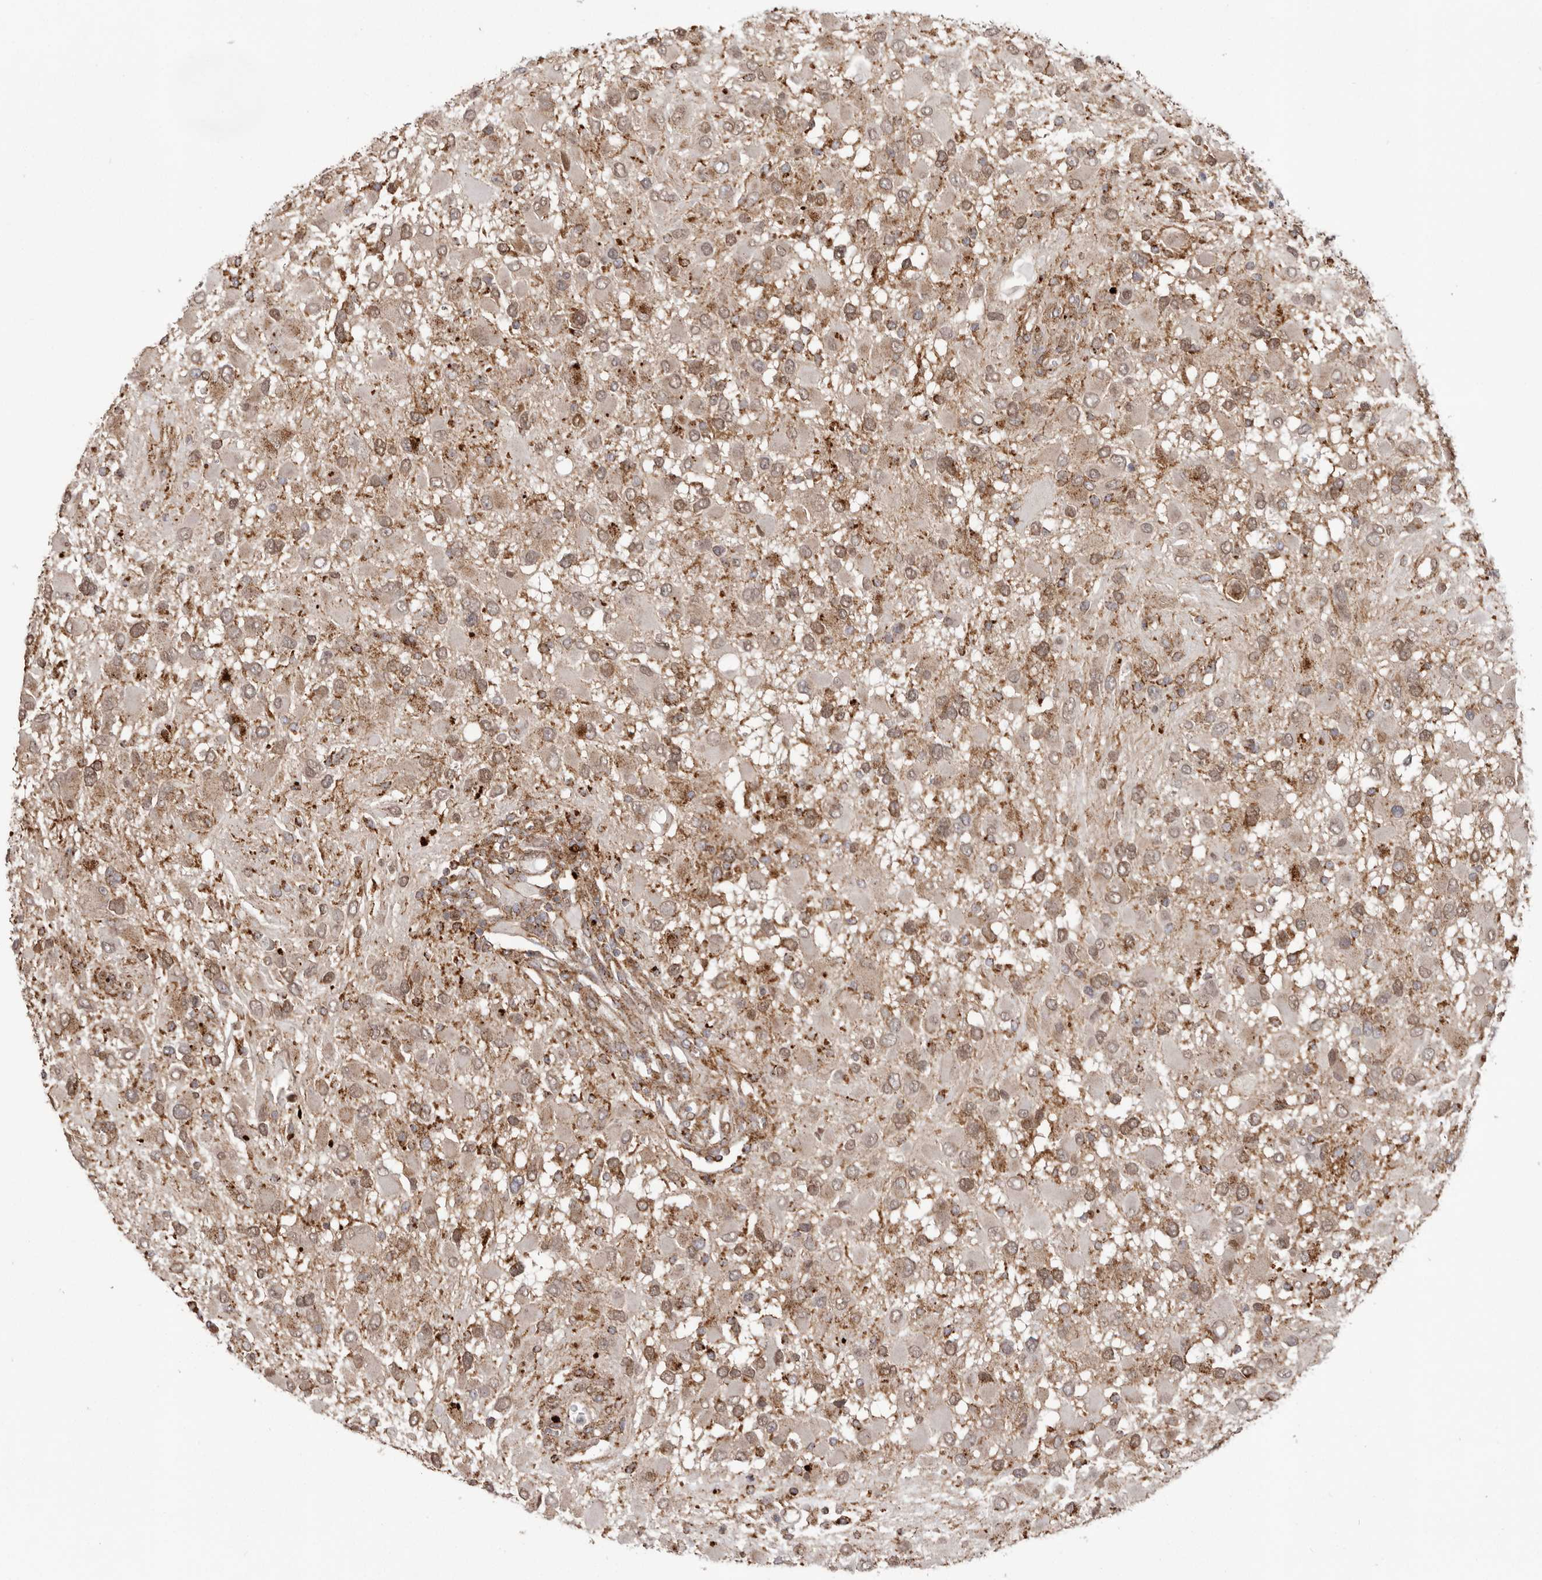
{"staining": {"intensity": "moderate", "quantity": ">75%", "location": "cytoplasmic/membranous,nuclear"}, "tissue": "glioma", "cell_type": "Tumor cells", "image_type": "cancer", "snomed": [{"axis": "morphology", "description": "Glioma, malignant, High grade"}, {"axis": "topography", "description": "Brain"}], "caption": "A photomicrograph showing moderate cytoplasmic/membranous and nuclear expression in about >75% of tumor cells in malignant glioma (high-grade), as visualized by brown immunohistochemical staining.", "gene": "NUP43", "patient": {"sex": "male", "age": 53}}